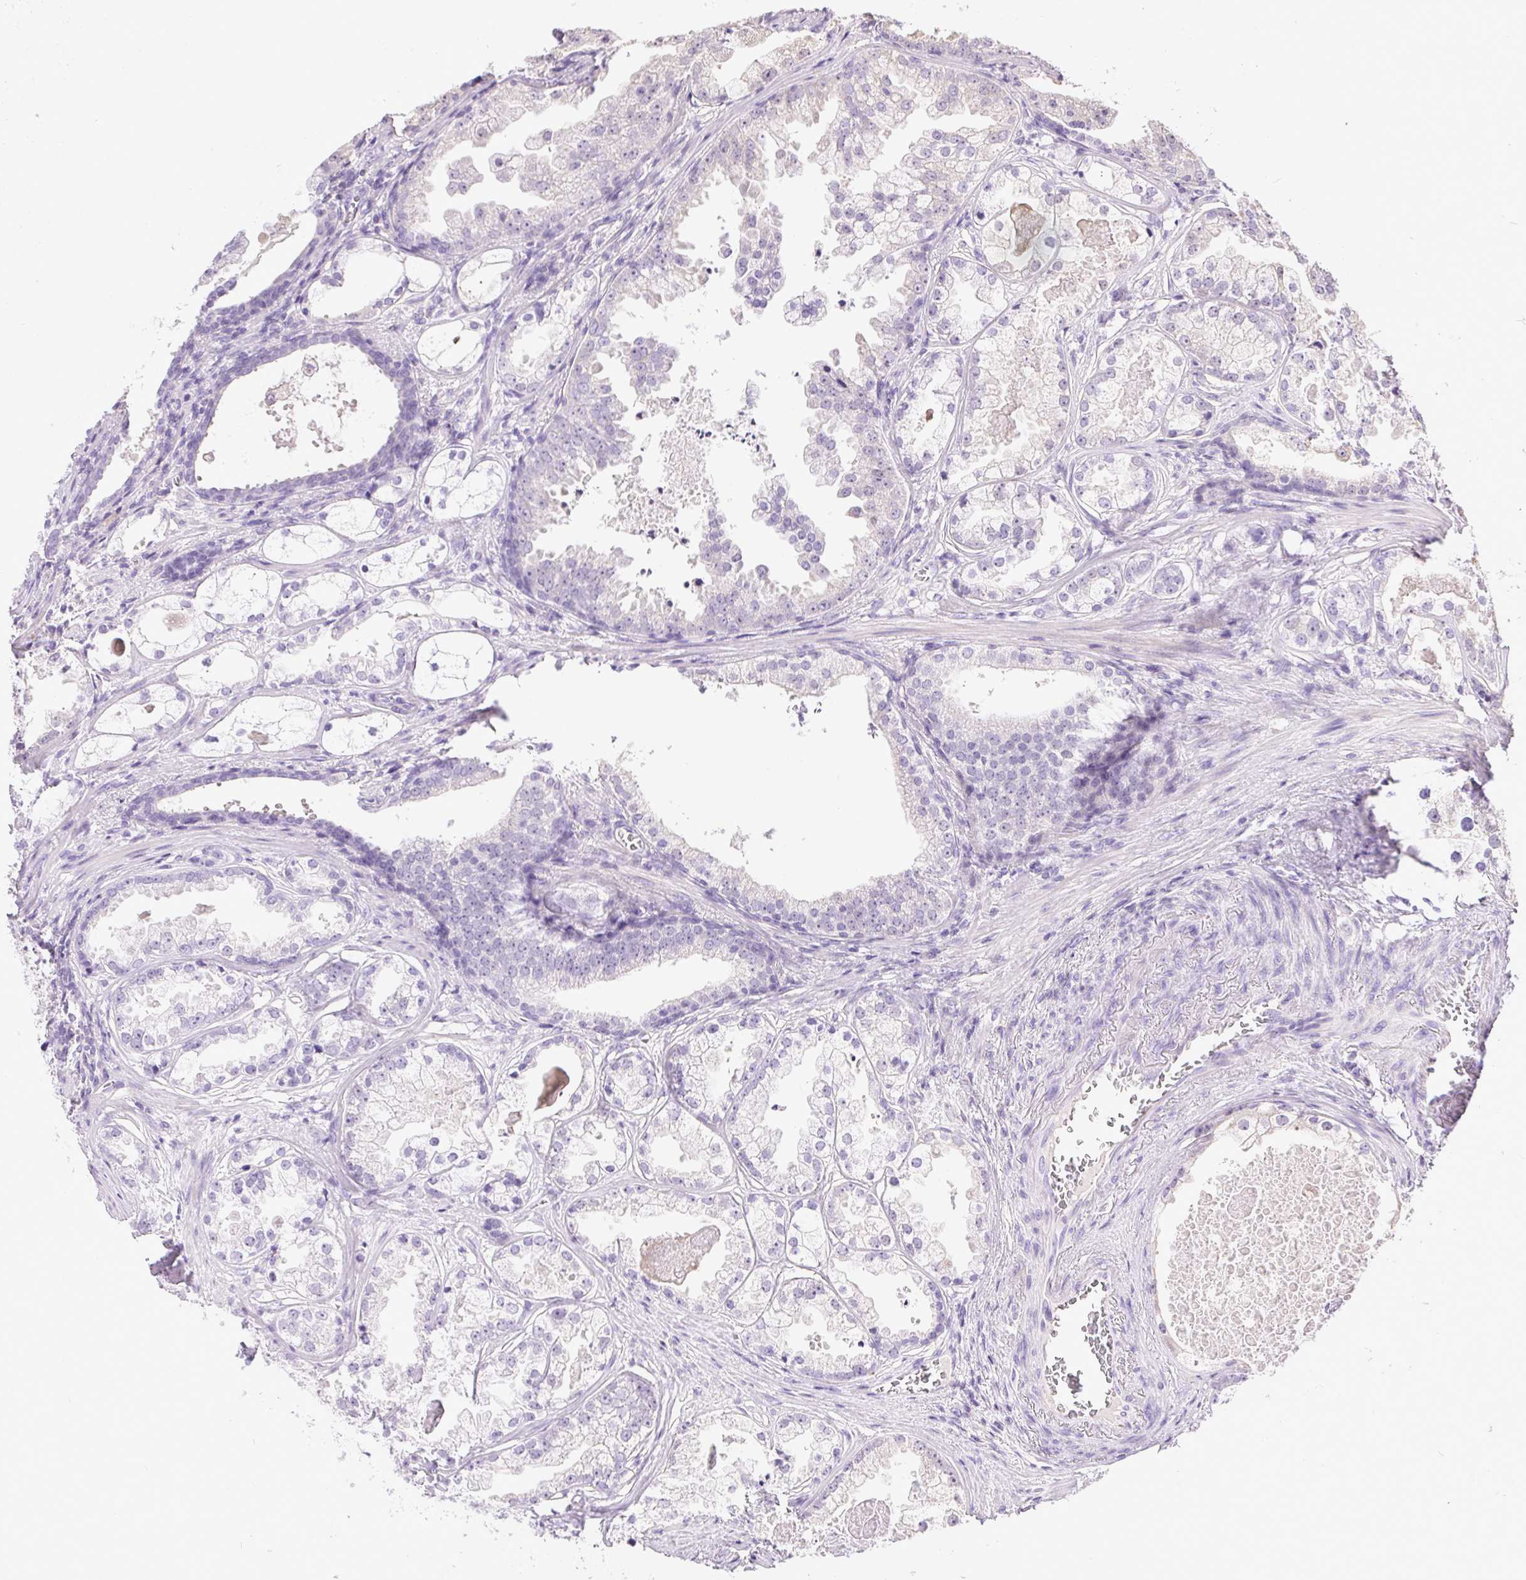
{"staining": {"intensity": "negative", "quantity": "none", "location": "none"}, "tissue": "prostate cancer", "cell_type": "Tumor cells", "image_type": "cancer", "snomed": [{"axis": "morphology", "description": "Adenocarcinoma, Low grade"}, {"axis": "topography", "description": "Prostate"}], "caption": "Prostate cancer was stained to show a protein in brown. There is no significant positivity in tumor cells.", "gene": "SYCE2", "patient": {"sex": "male", "age": 65}}